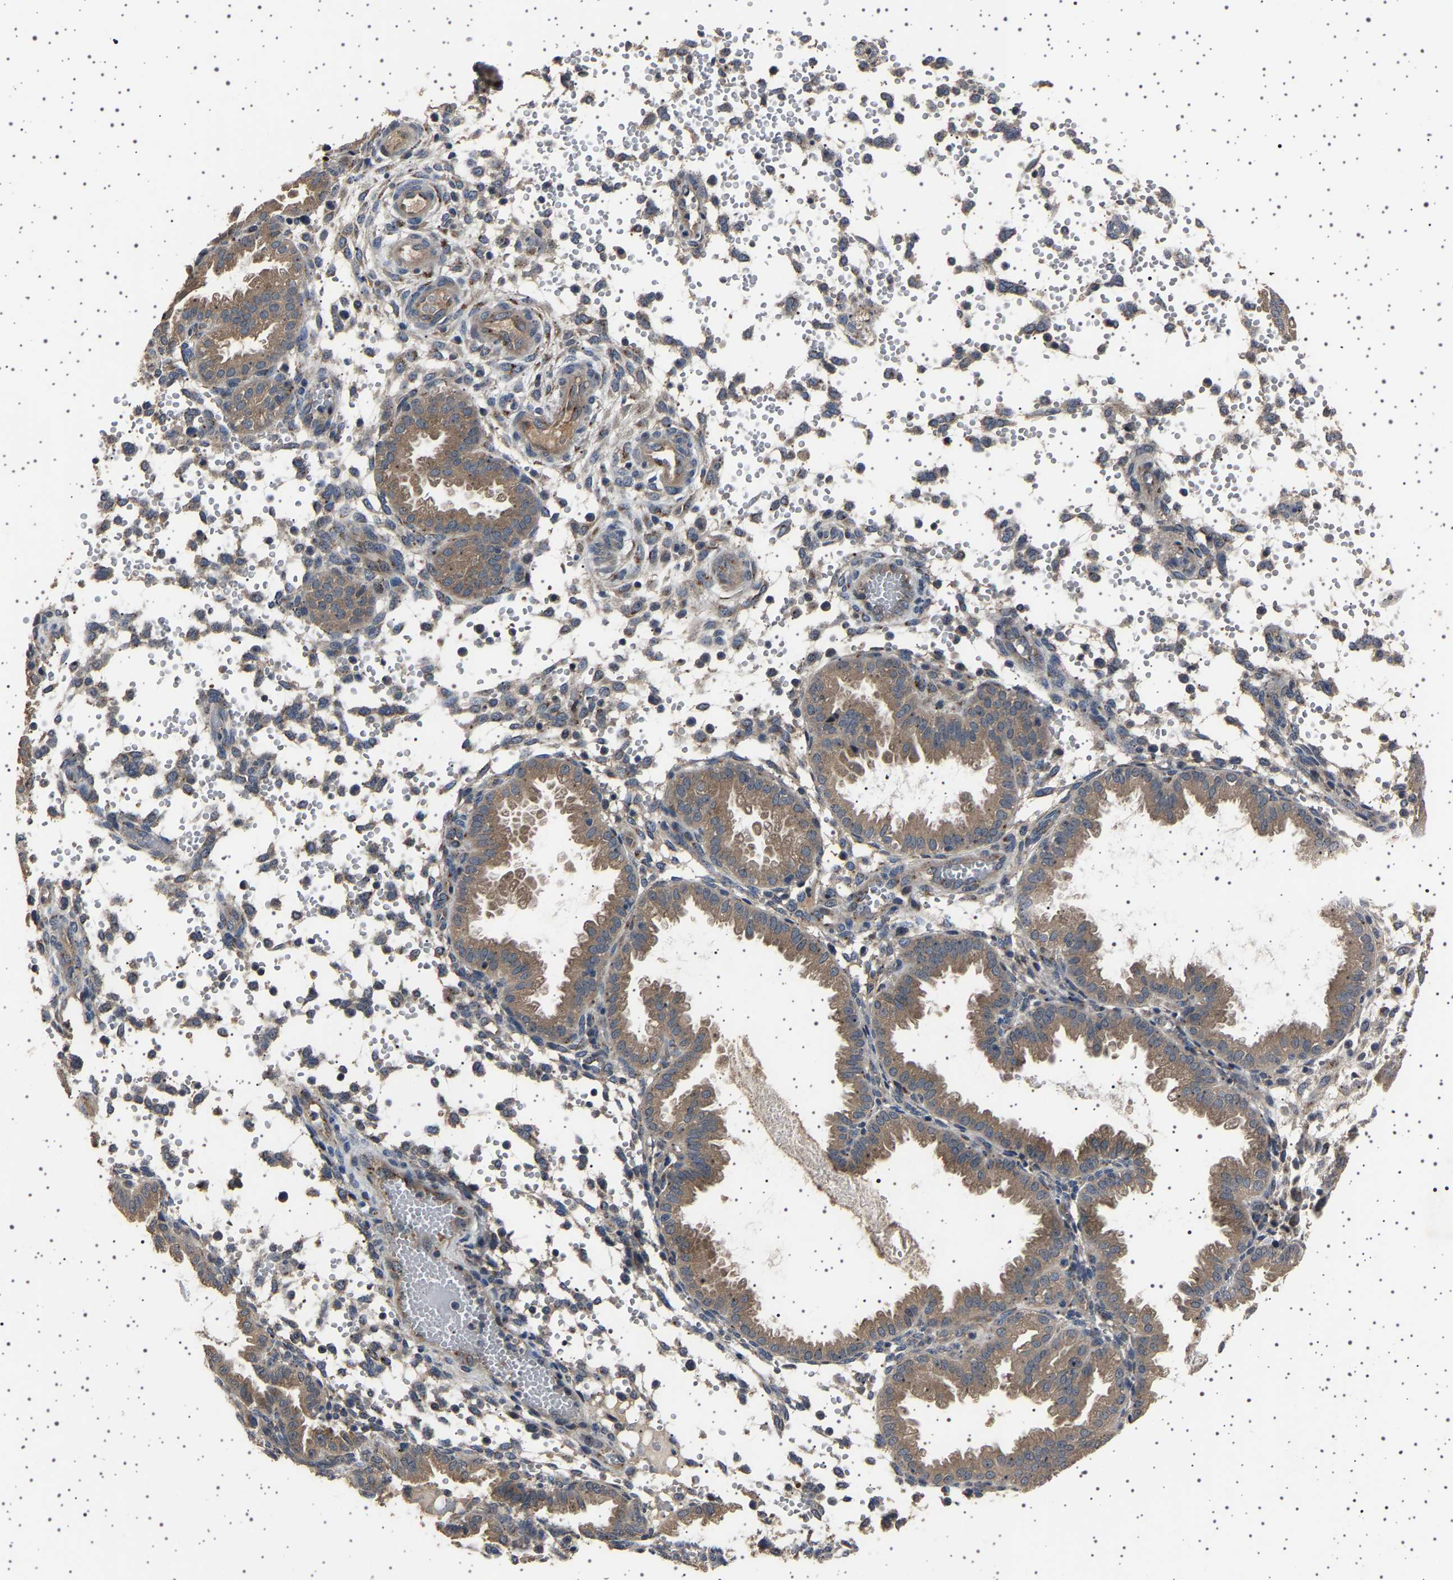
{"staining": {"intensity": "weak", "quantity": "<25%", "location": "cytoplasmic/membranous"}, "tissue": "endometrium", "cell_type": "Cells in endometrial stroma", "image_type": "normal", "snomed": [{"axis": "morphology", "description": "Normal tissue, NOS"}, {"axis": "topography", "description": "Endometrium"}], "caption": "Immunohistochemistry (IHC) of unremarkable human endometrium demonstrates no expression in cells in endometrial stroma. (Brightfield microscopy of DAB IHC at high magnification).", "gene": "NCKAP1", "patient": {"sex": "female", "age": 33}}